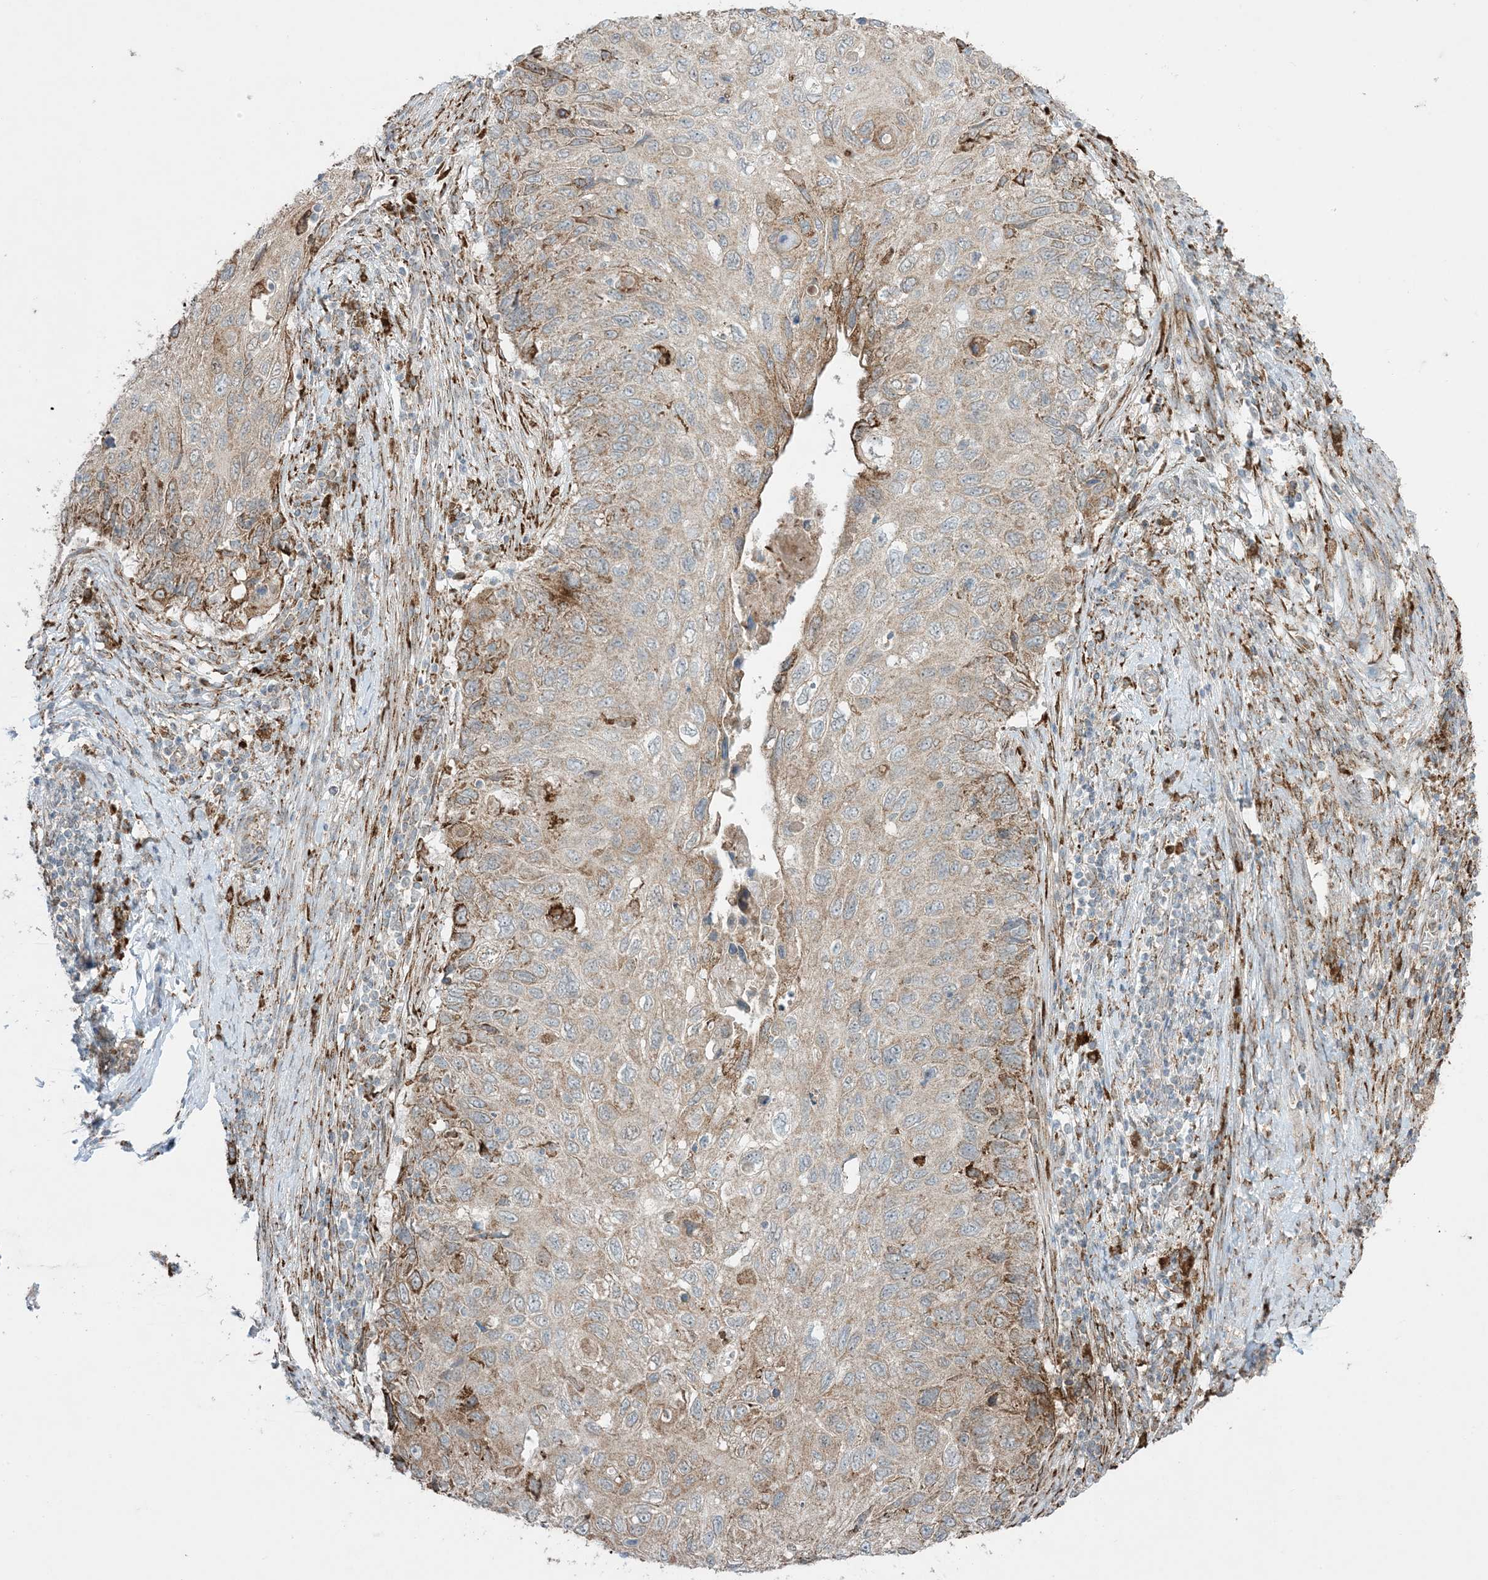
{"staining": {"intensity": "moderate", "quantity": "25%-75%", "location": "cytoplasmic/membranous"}, "tissue": "cervical cancer", "cell_type": "Tumor cells", "image_type": "cancer", "snomed": [{"axis": "morphology", "description": "Squamous cell carcinoma, NOS"}, {"axis": "topography", "description": "Cervix"}], "caption": "The photomicrograph displays a brown stain indicating the presence of a protein in the cytoplasmic/membranous of tumor cells in cervical cancer.", "gene": "ODC1", "patient": {"sex": "female", "age": 70}}